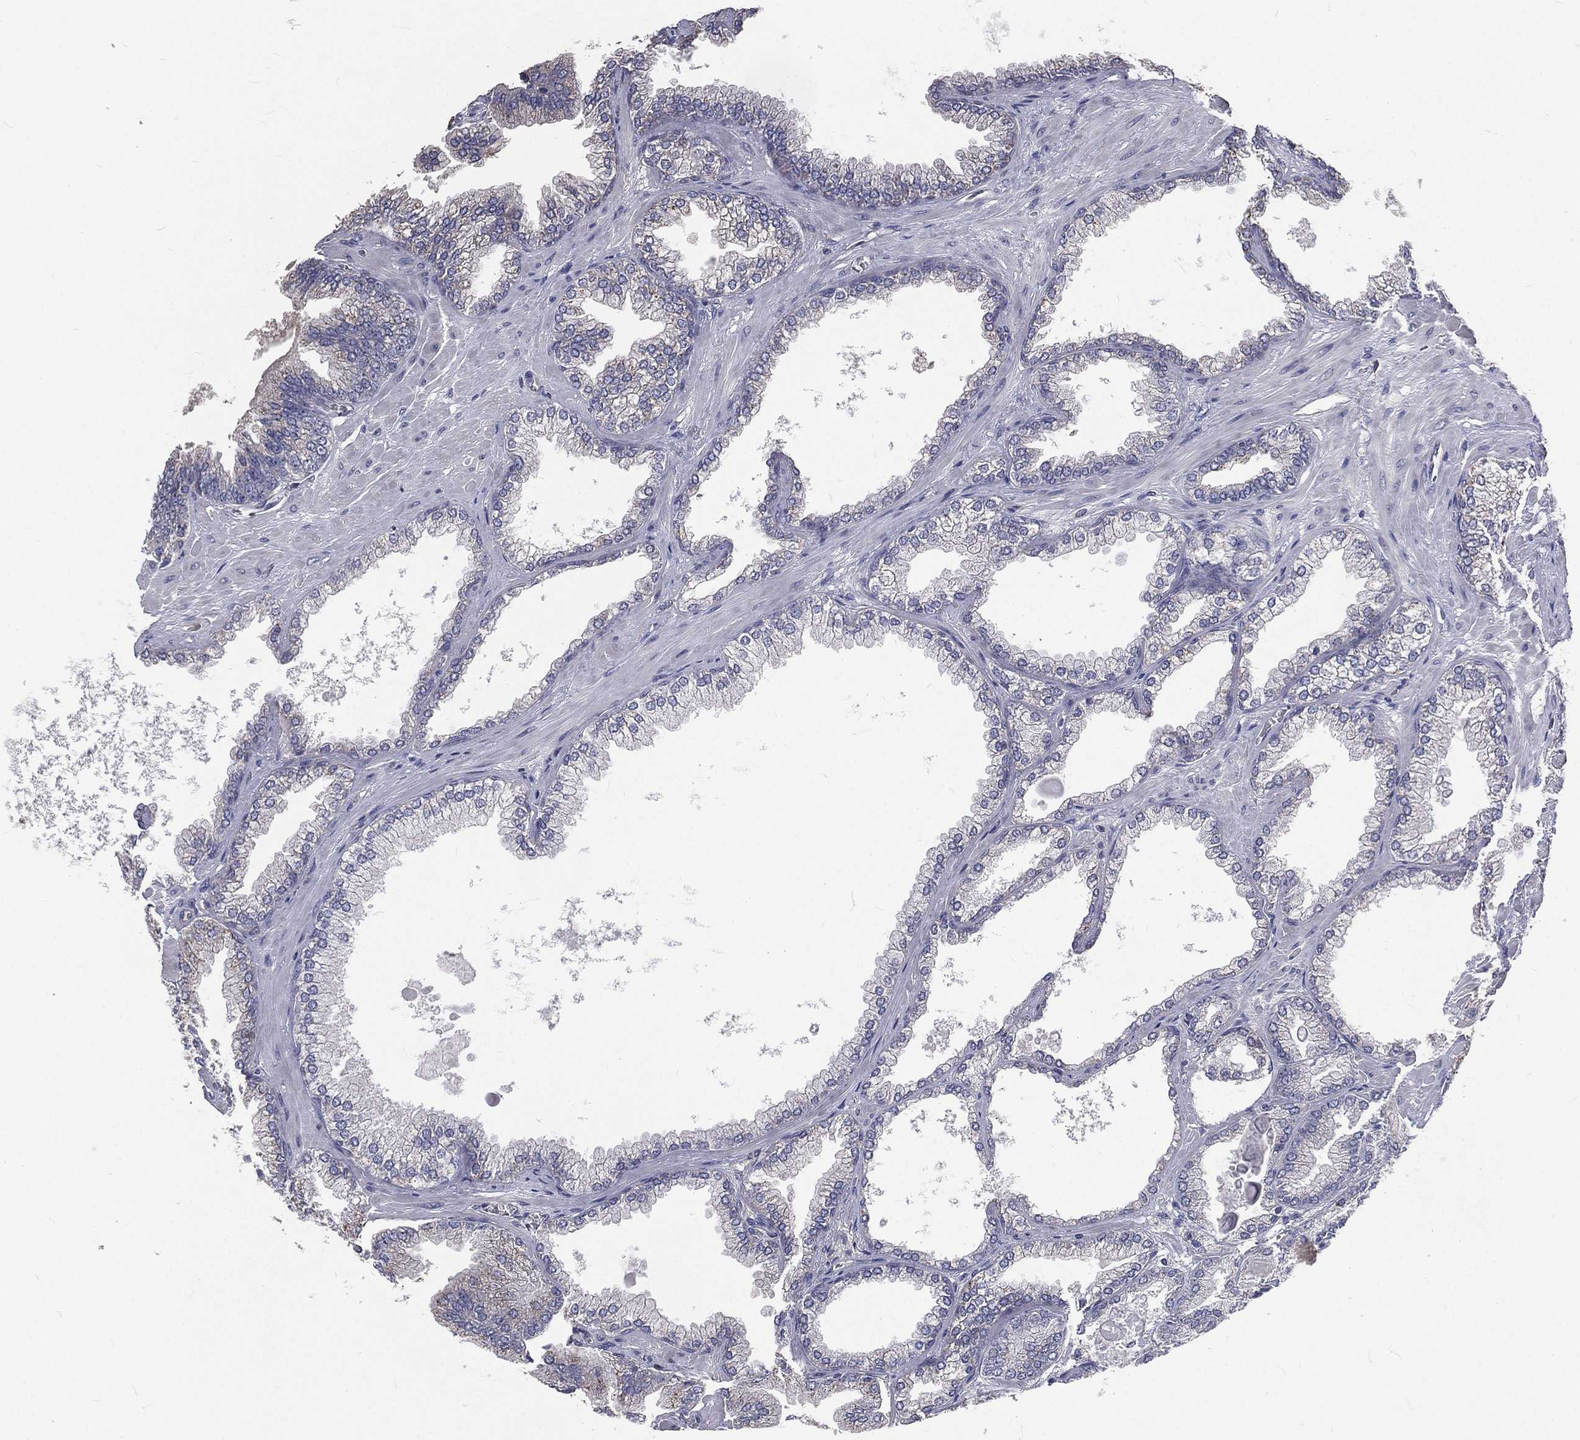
{"staining": {"intensity": "negative", "quantity": "none", "location": "none"}, "tissue": "prostate cancer", "cell_type": "Tumor cells", "image_type": "cancer", "snomed": [{"axis": "morphology", "description": "Adenocarcinoma, Low grade"}, {"axis": "topography", "description": "Prostate"}], "caption": "Immunohistochemistry (IHC) of adenocarcinoma (low-grade) (prostate) exhibits no expression in tumor cells. (Immunohistochemistry, brightfield microscopy, high magnification).", "gene": "CROCC", "patient": {"sex": "male", "age": 72}}